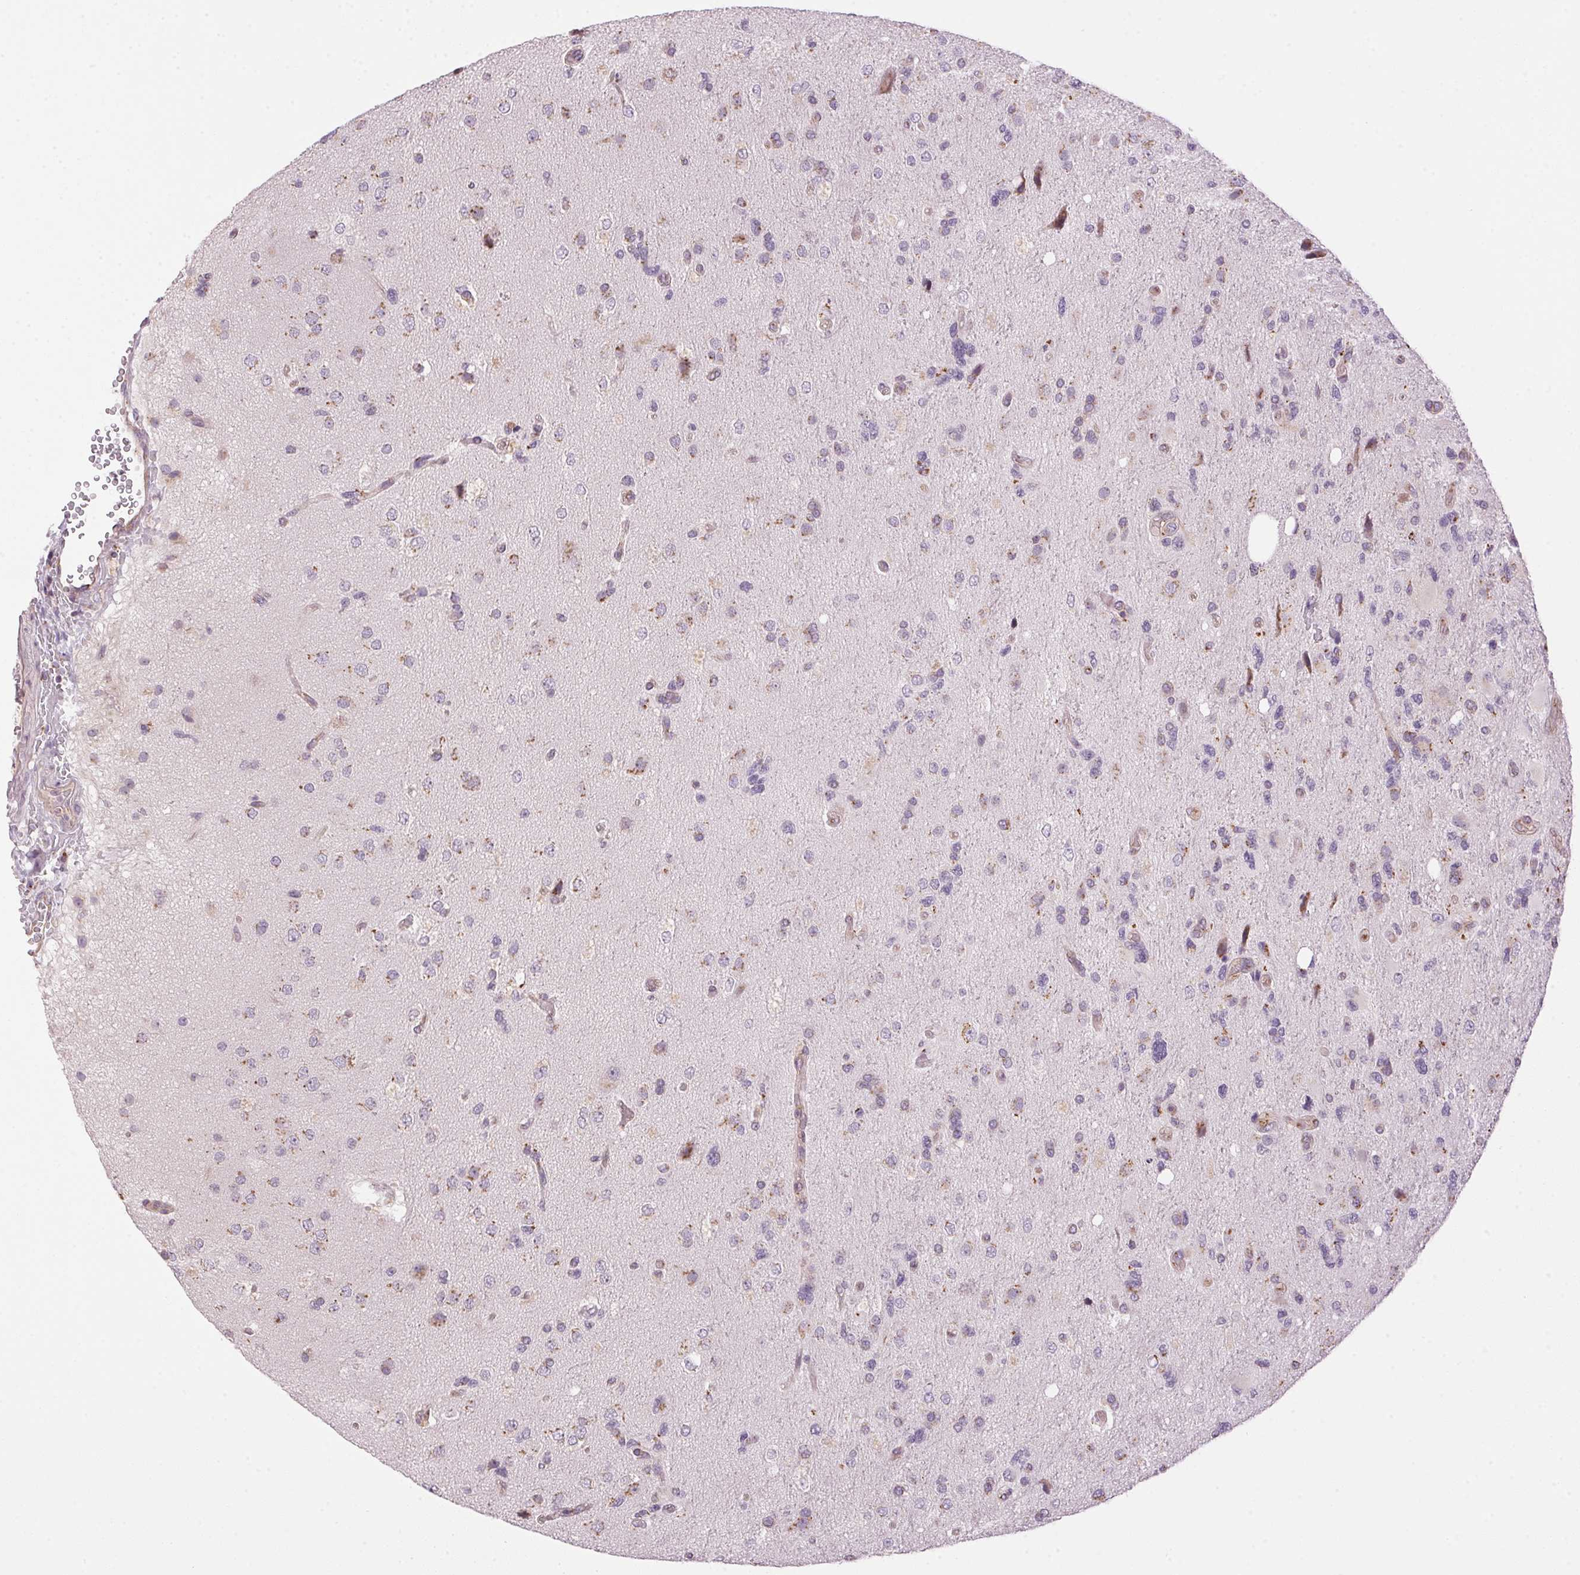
{"staining": {"intensity": "negative", "quantity": "none", "location": "none"}, "tissue": "glioma", "cell_type": "Tumor cells", "image_type": "cancer", "snomed": [{"axis": "morphology", "description": "Glioma, malignant, High grade"}, {"axis": "topography", "description": "Brain"}], "caption": "IHC histopathology image of human glioma stained for a protein (brown), which displays no expression in tumor cells.", "gene": "GOLPH3", "patient": {"sex": "female", "age": 71}}